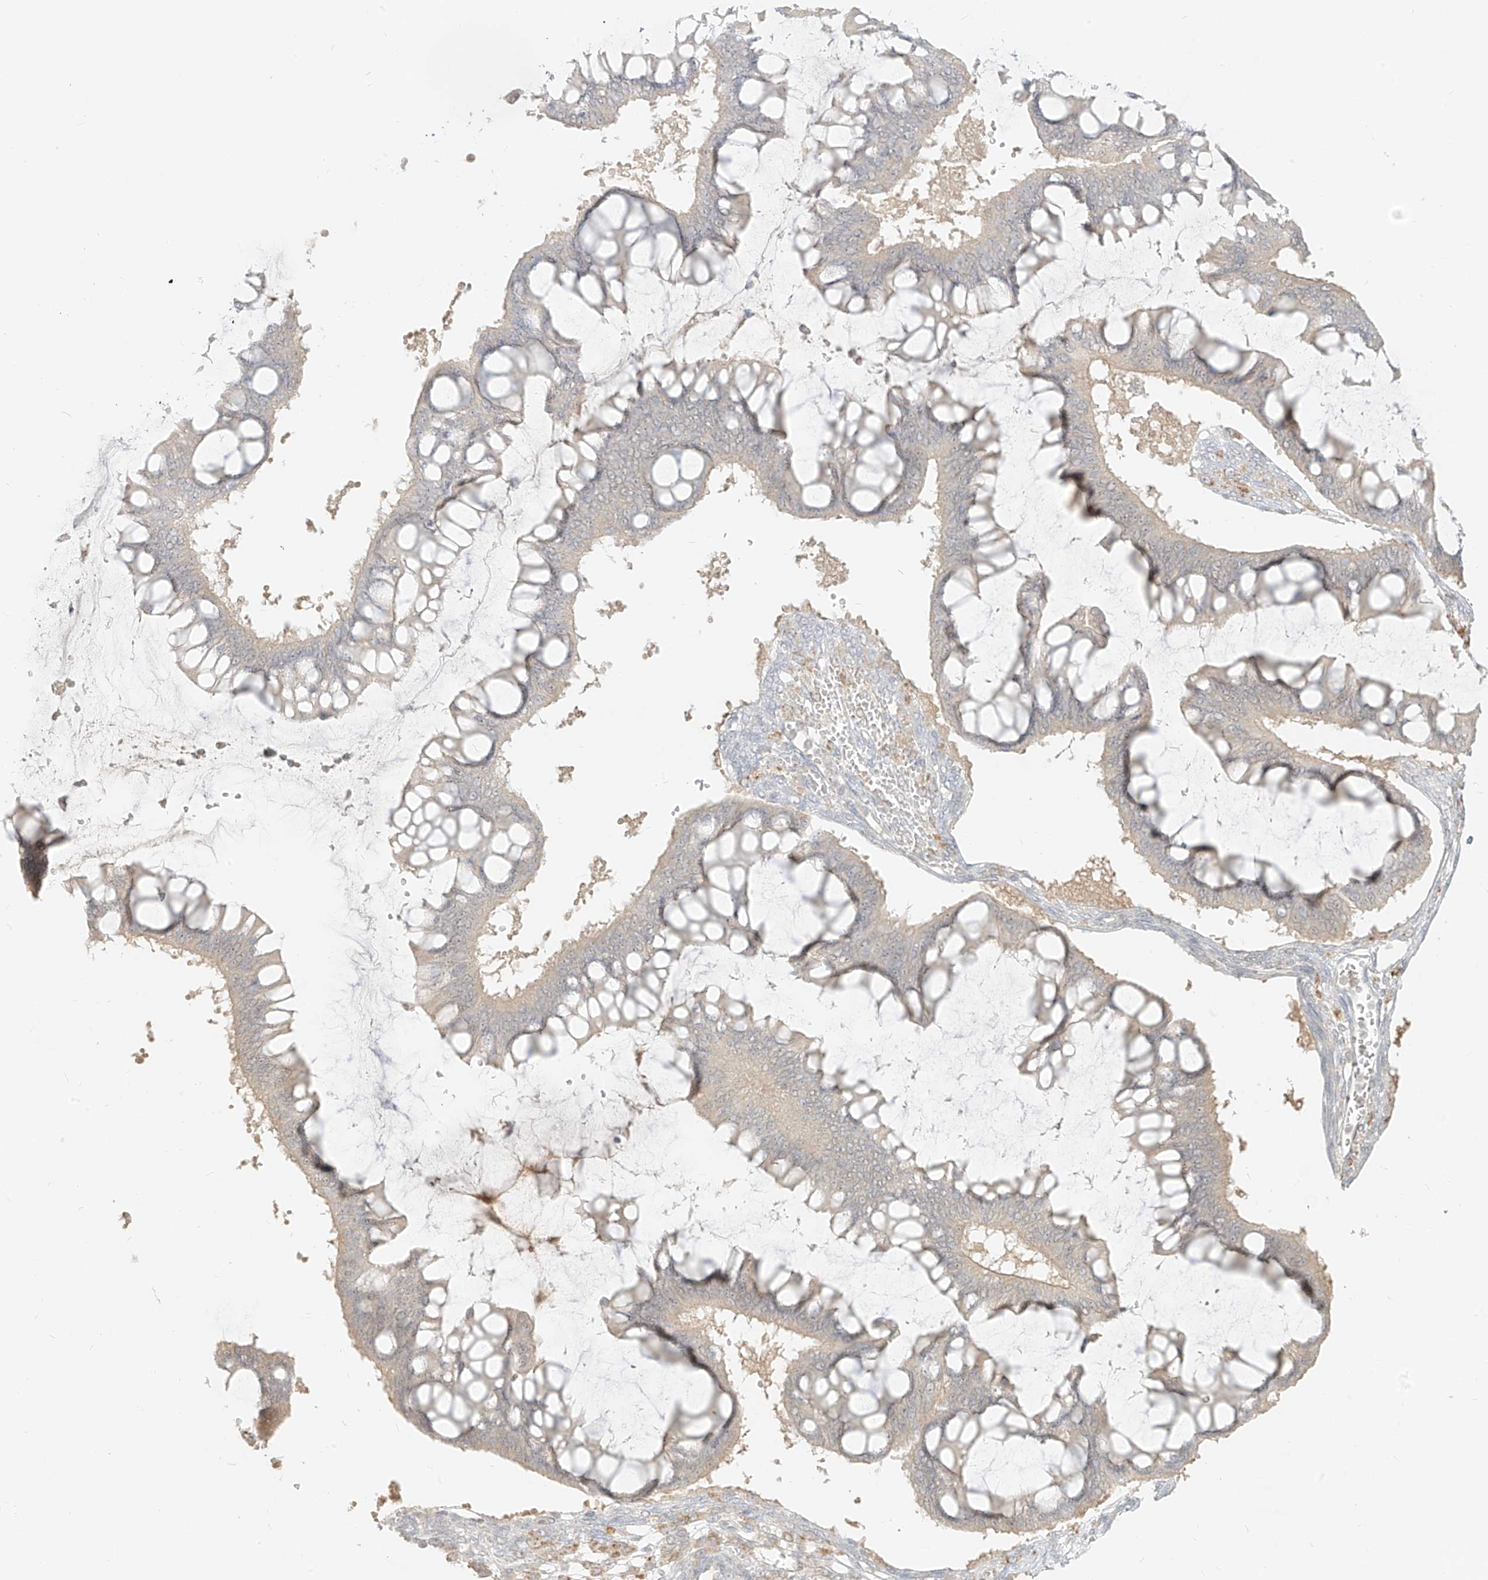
{"staining": {"intensity": "negative", "quantity": "none", "location": "none"}, "tissue": "ovarian cancer", "cell_type": "Tumor cells", "image_type": "cancer", "snomed": [{"axis": "morphology", "description": "Cystadenocarcinoma, mucinous, NOS"}, {"axis": "topography", "description": "Ovary"}], "caption": "Tumor cells show no significant protein staining in ovarian cancer.", "gene": "LIPT1", "patient": {"sex": "female", "age": 73}}